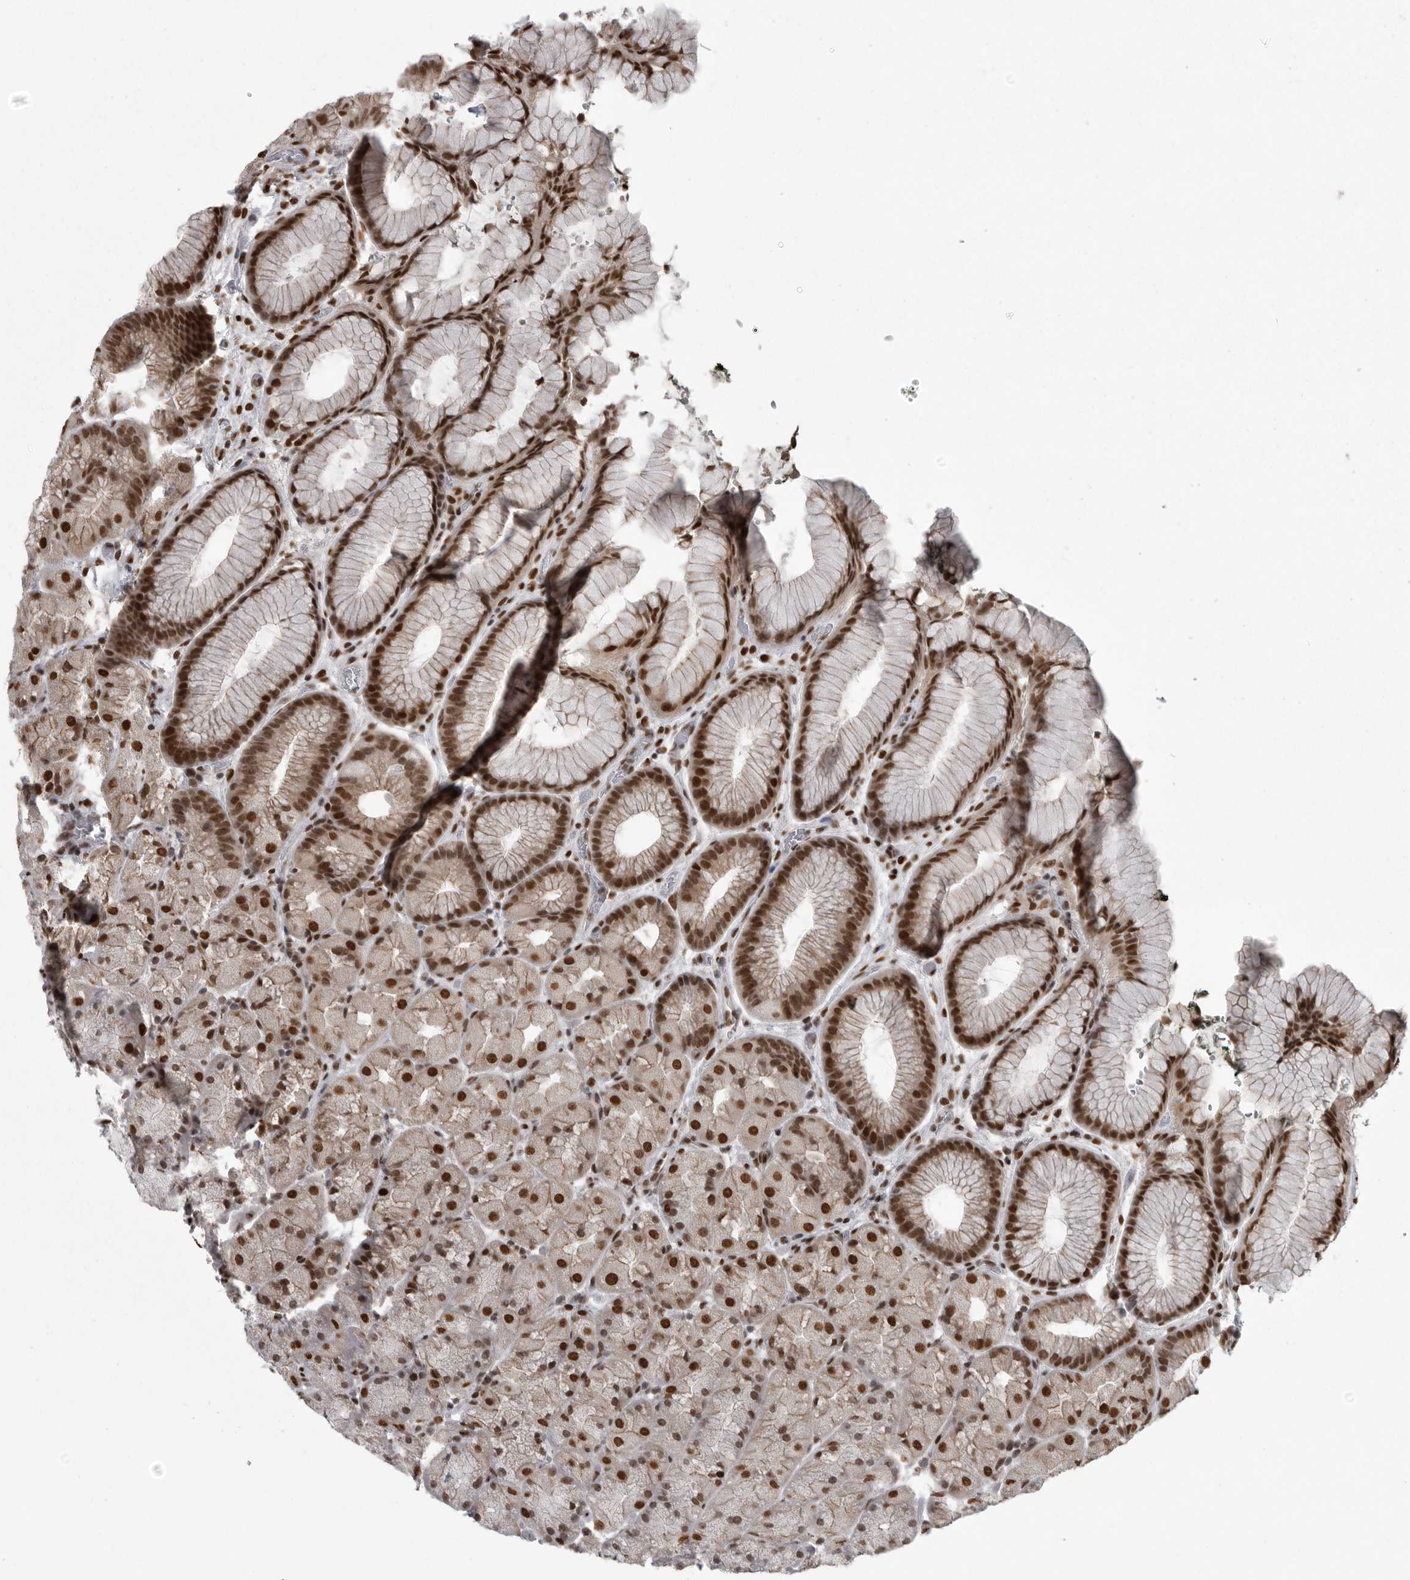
{"staining": {"intensity": "strong", "quantity": "25%-75%", "location": "nuclear"}, "tissue": "stomach", "cell_type": "Glandular cells", "image_type": "normal", "snomed": [{"axis": "morphology", "description": "Normal tissue, NOS"}, {"axis": "topography", "description": "Stomach, upper"}, {"axis": "topography", "description": "Stomach"}], "caption": "Unremarkable stomach was stained to show a protein in brown. There is high levels of strong nuclear staining in approximately 25%-75% of glandular cells.", "gene": "YAF2", "patient": {"sex": "male", "age": 48}}